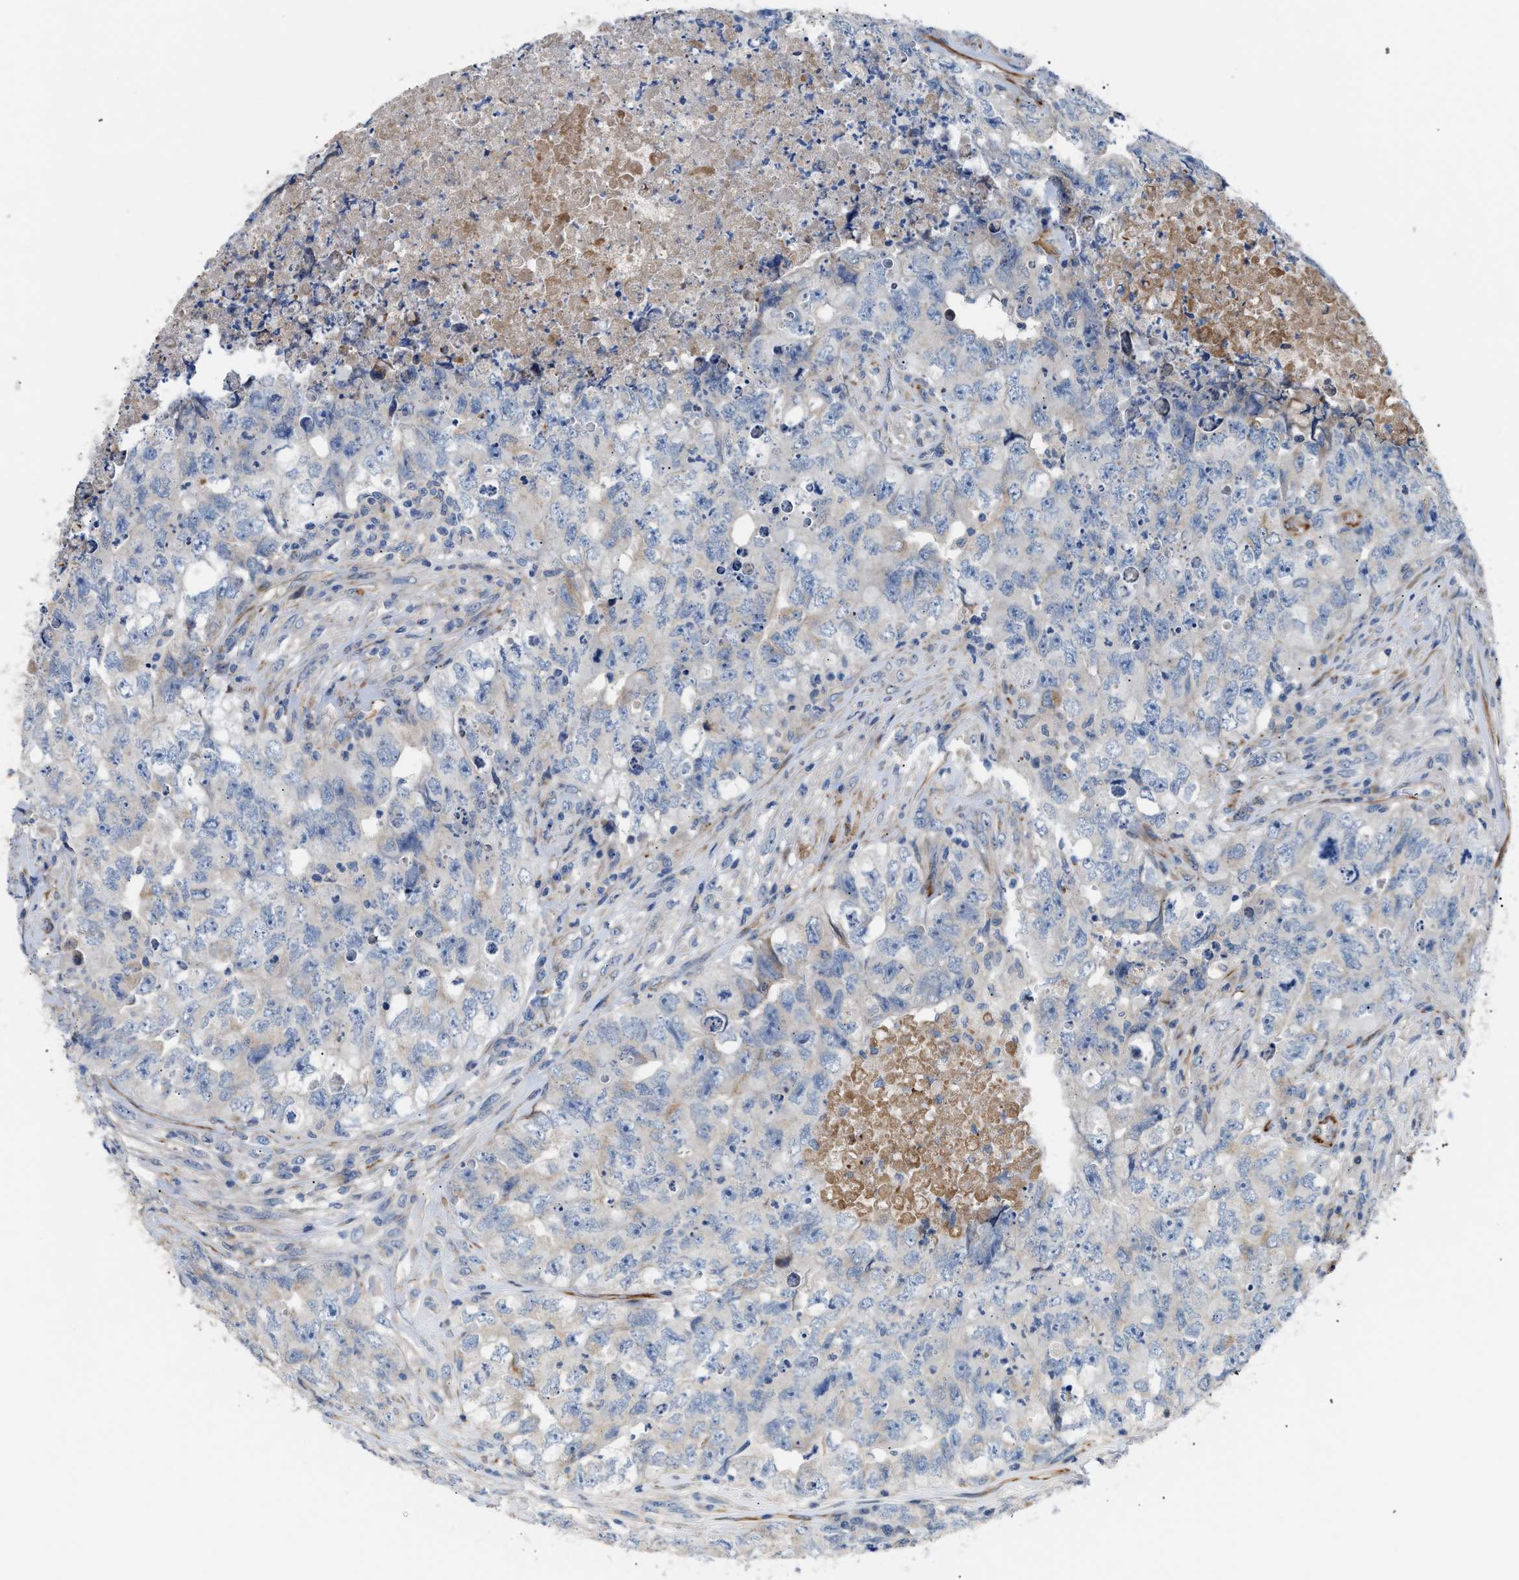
{"staining": {"intensity": "weak", "quantity": "<25%", "location": "cytoplasmic/membranous"}, "tissue": "testis cancer", "cell_type": "Tumor cells", "image_type": "cancer", "snomed": [{"axis": "morphology", "description": "Carcinoma, Embryonal, NOS"}, {"axis": "topography", "description": "Testis"}], "caption": "IHC photomicrograph of embryonal carcinoma (testis) stained for a protein (brown), which shows no positivity in tumor cells. Nuclei are stained in blue.", "gene": "TFPI", "patient": {"sex": "male", "age": 32}}